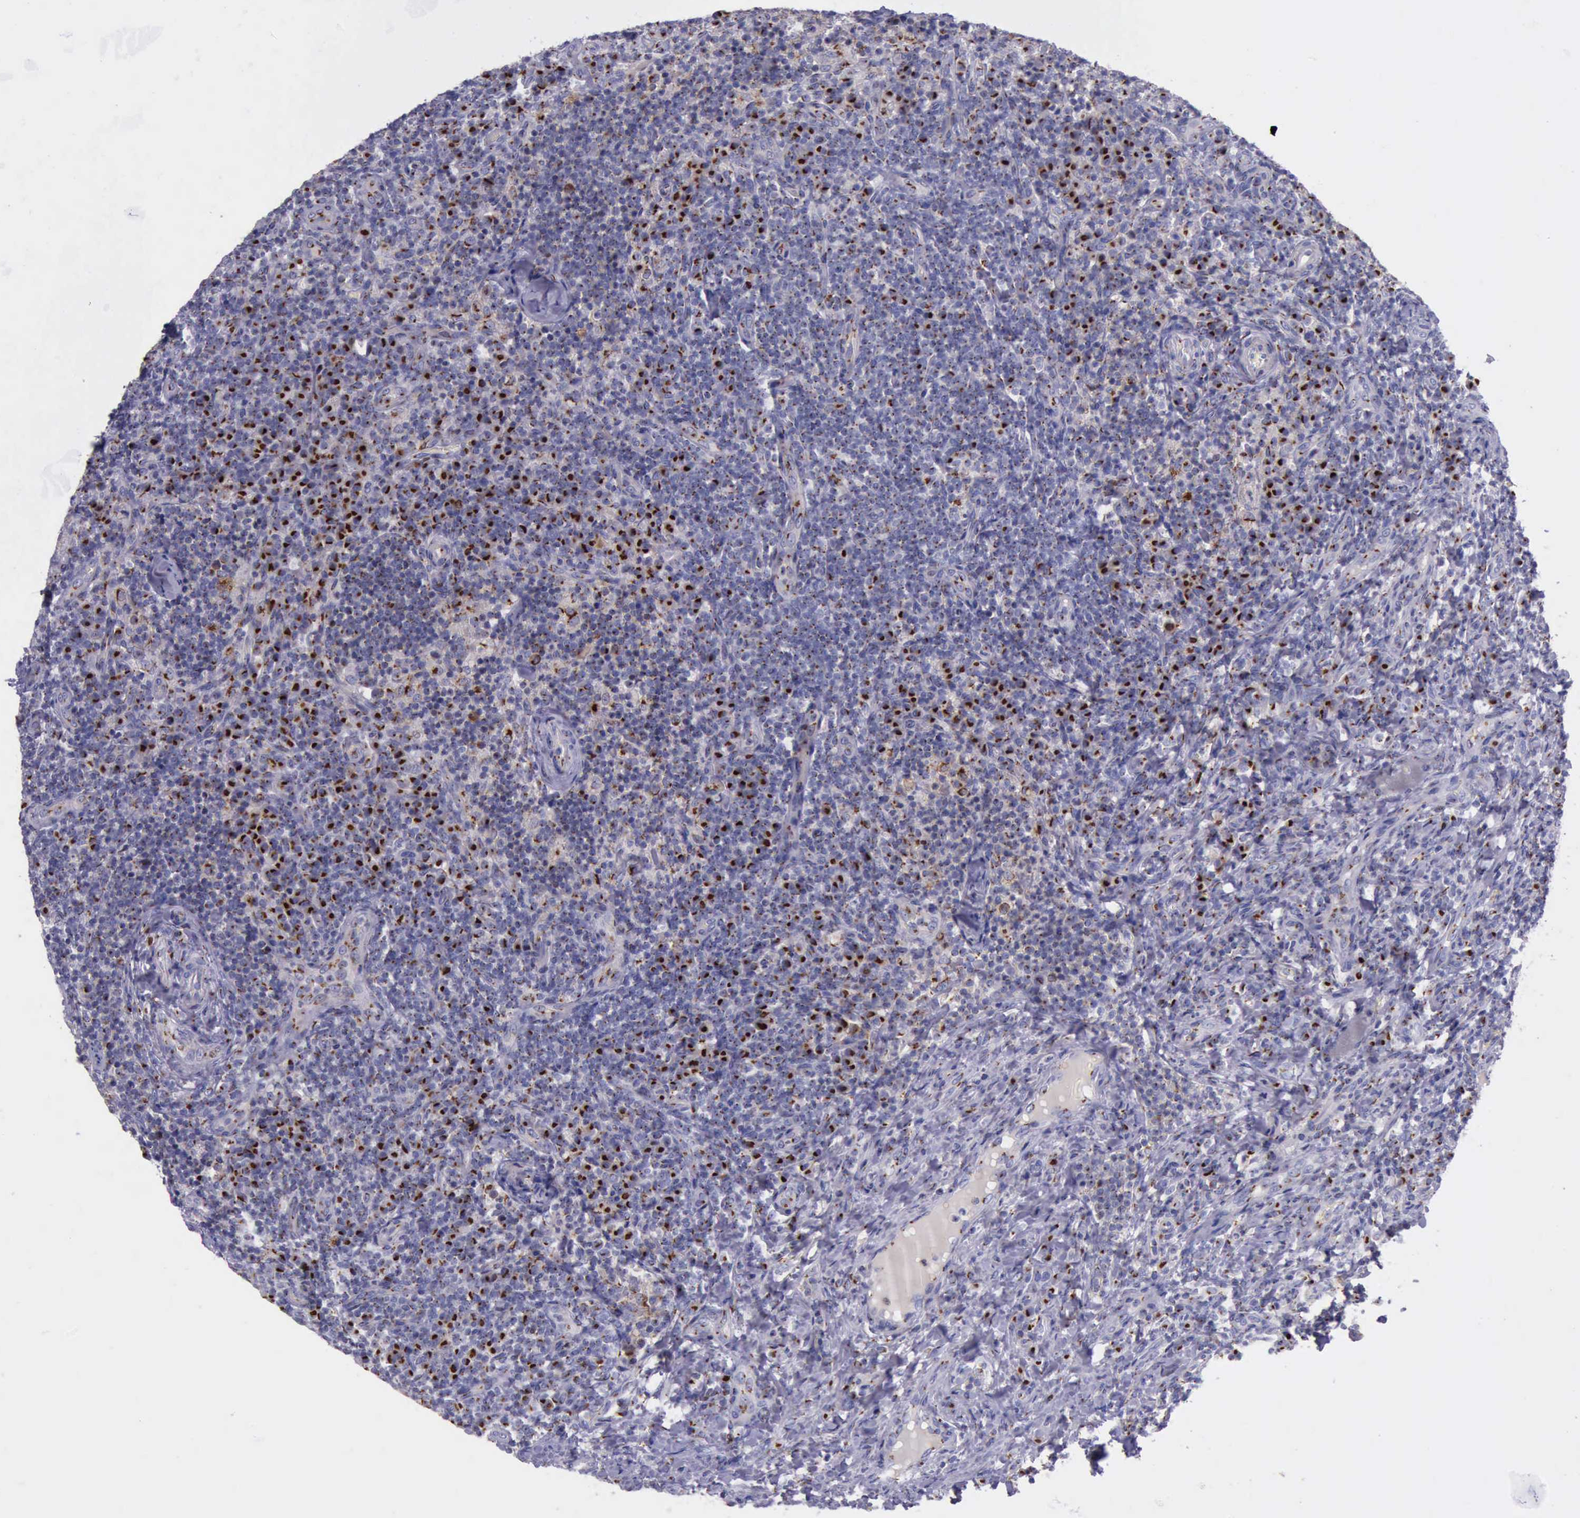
{"staining": {"intensity": "strong", "quantity": ">75%", "location": "cytoplasmic/membranous"}, "tissue": "lymph node", "cell_type": "Germinal center cells", "image_type": "normal", "snomed": [{"axis": "morphology", "description": "Normal tissue, NOS"}, {"axis": "morphology", "description": "Inflammation, NOS"}, {"axis": "topography", "description": "Lymph node"}], "caption": "Immunohistochemical staining of normal lymph node shows >75% levels of strong cytoplasmic/membranous protein expression in approximately >75% of germinal center cells. (DAB = brown stain, brightfield microscopy at high magnification).", "gene": "GOLGA5", "patient": {"sex": "male", "age": 46}}